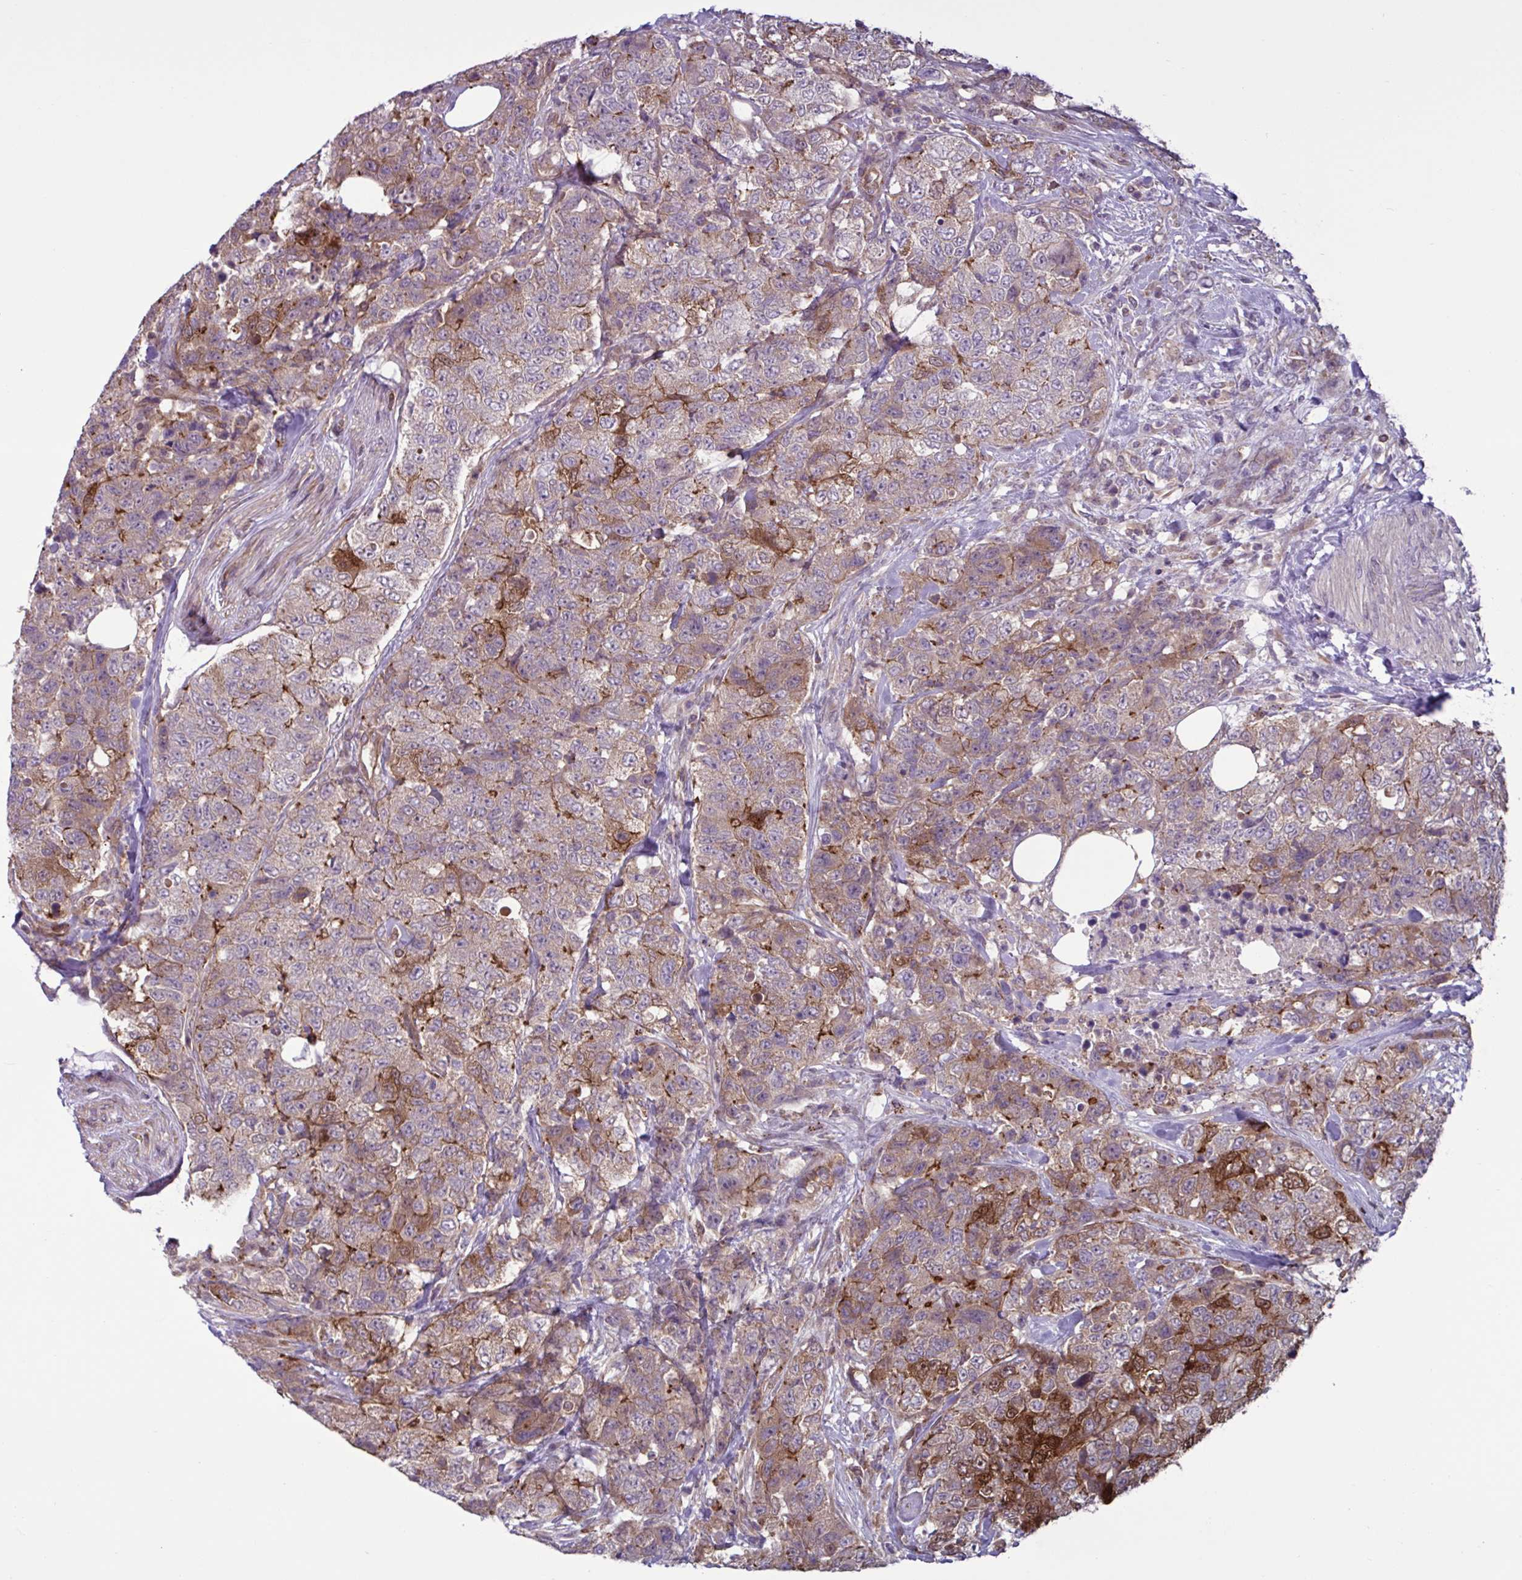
{"staining": {"intensity": "moderate", "quantity": "25%-75%", "location": "cytoplasmic/membranous"}, "tissue": "urothelial cancer", "cell_type": "Tumor cells", "image_type": "cancer", "snomed": [{"axis": "morphology", "description": "Urothelial carcinoma, High grade"}, {"axis": "topography", "description": "Urinary bladder"}], "caption": "Protein analysis of urothelial cancer tissue exhibits moderate cytoplasmic/membranous expression in about 25%-75% of tumor cells.", "gene": "GLTP", "patient": {"sex": "female", "age": 78}}